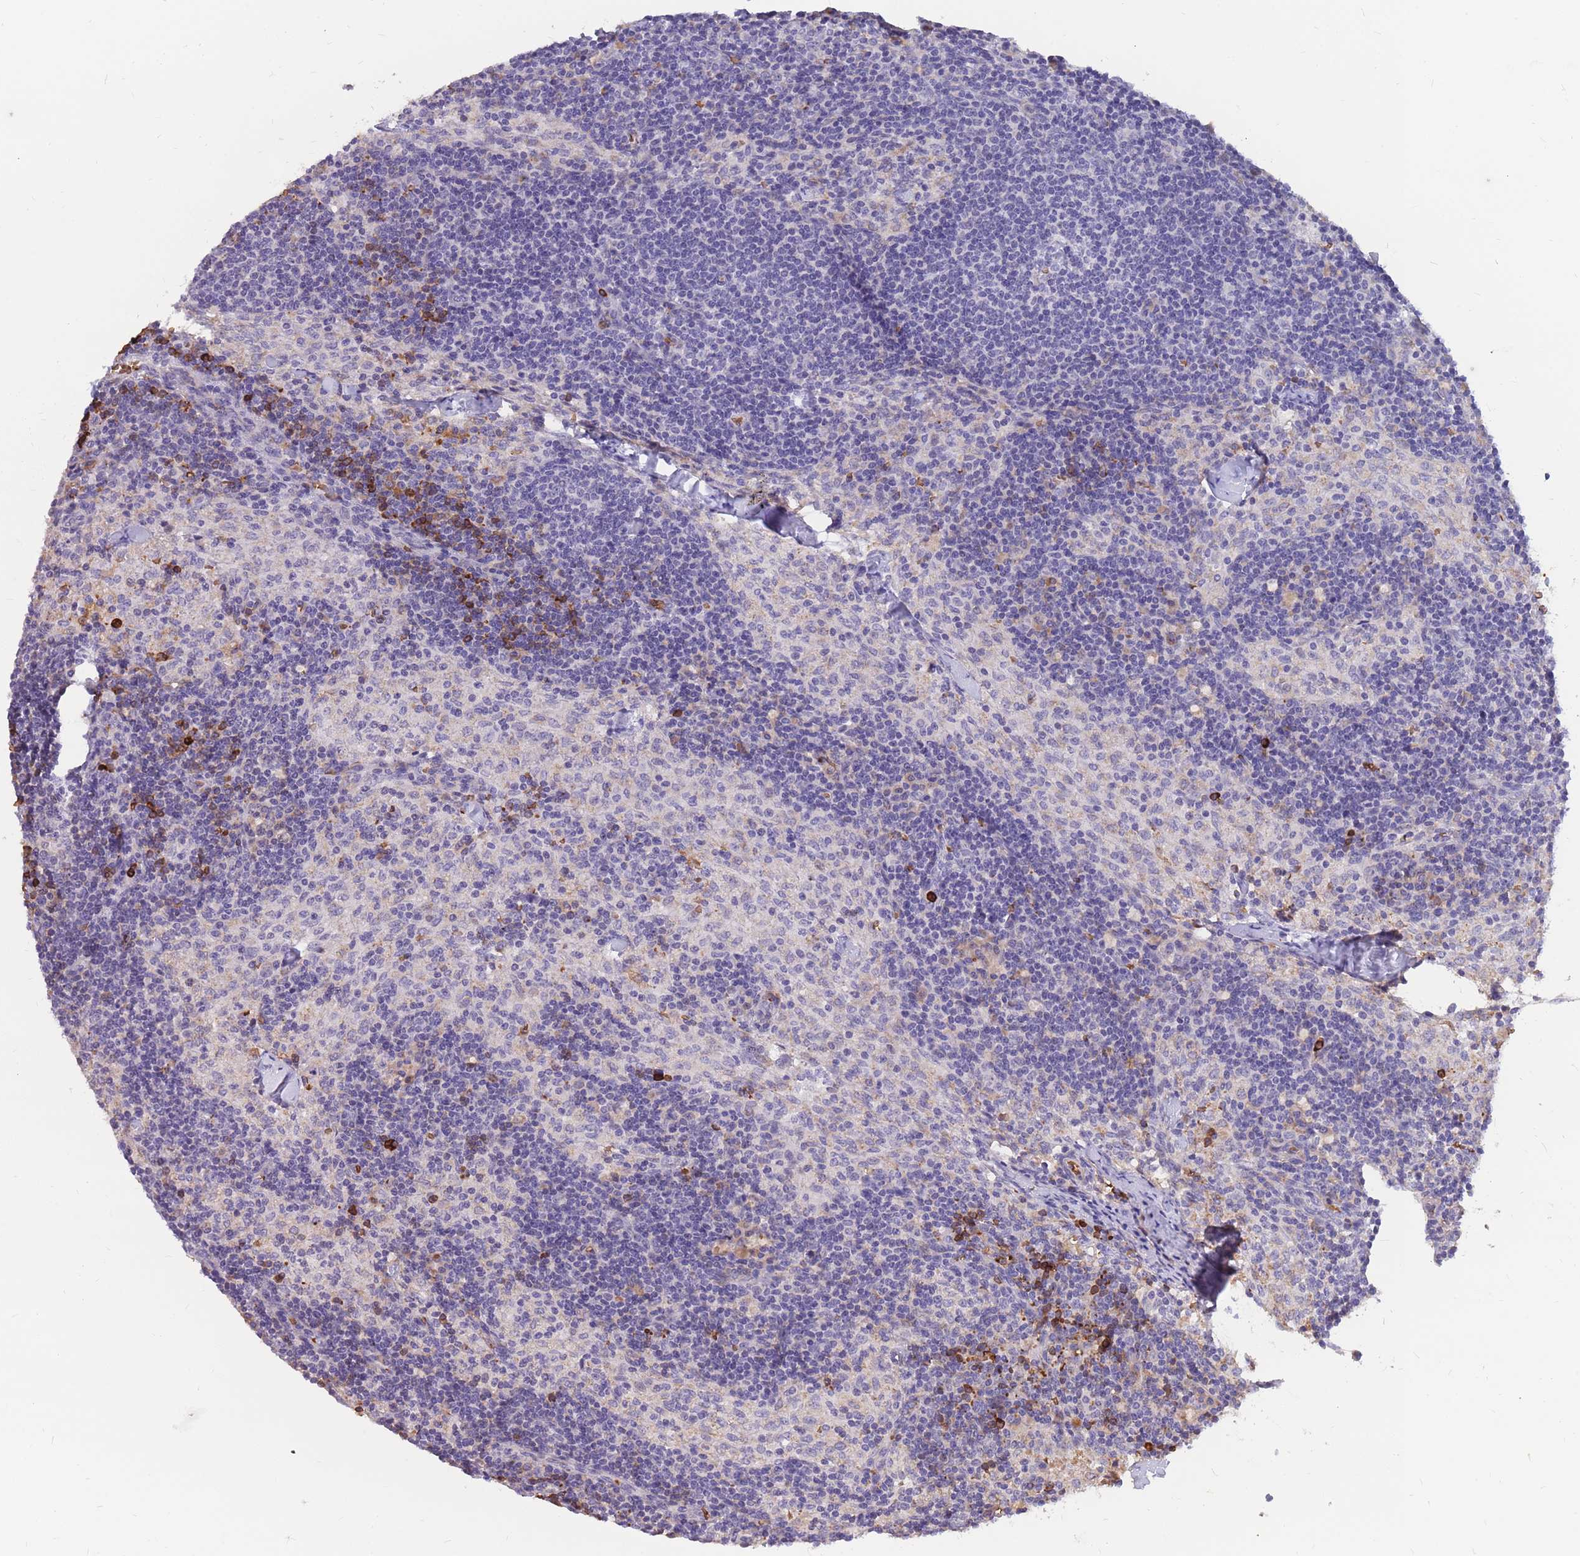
{"staining": {"intensity": "negative", "quantity": "none", "location": "none"}, "tissue": "lymph node", "cell_type": "Non-germinal center cells", "image_type": "normal", "snomed": [{"axis": "morphology", "description": "Normal tissue, NOS"}, {"axis": "topography", "description": "Lymph node"}], "caption": "High power microscopy image of an immunohistochemistry histopathology image of normal lymph node, revealing no significant positivity in non-germinal center cells. Nuclei are stained in blue.", "gene": "ATP10D", "patient": {"sex": "female", "age": 42}}